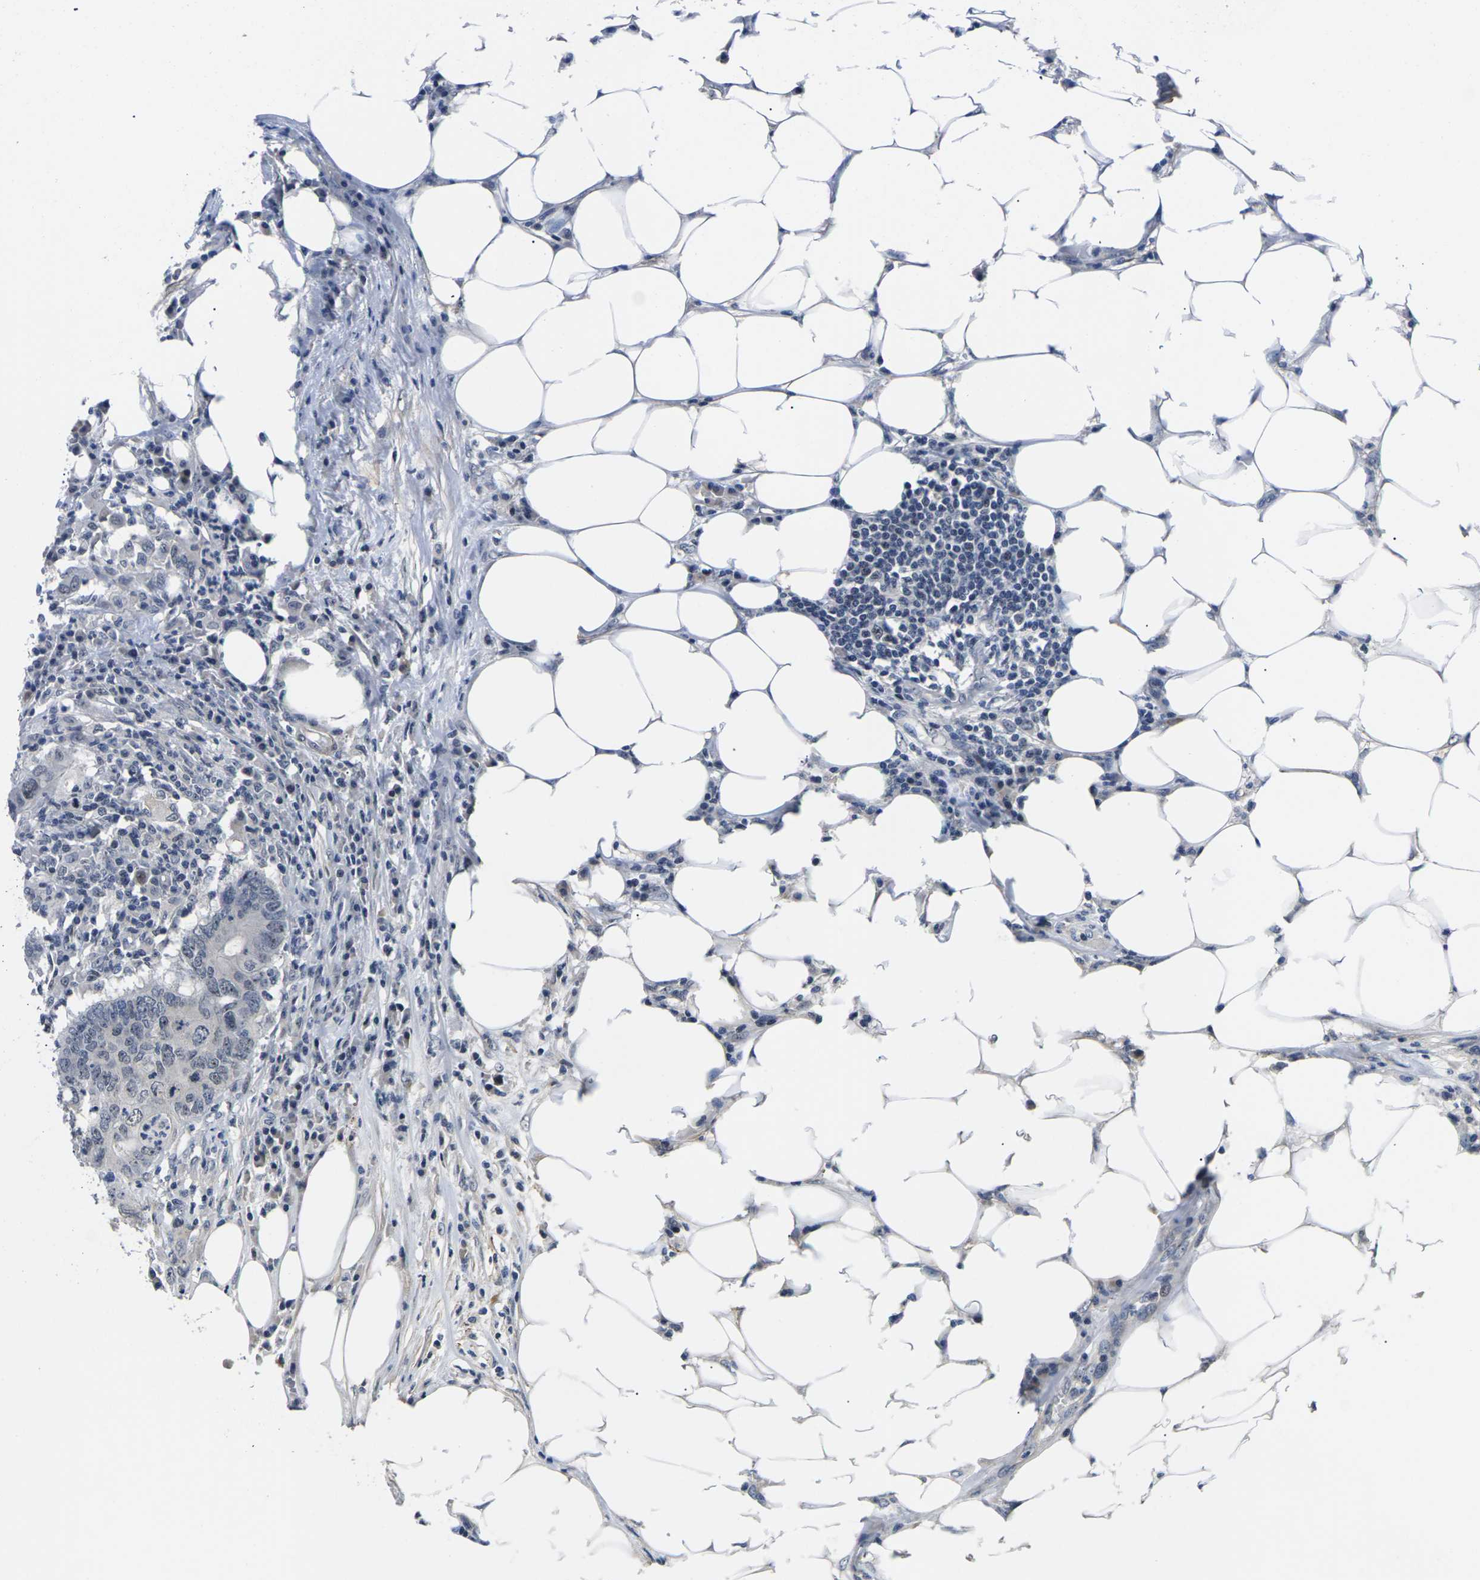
{"staining": {"intensity": "negative", "quantity": "none", "location": "none"}, "tissue": "colorectal cancer", "cell_type": "Tumor cells", "image_type": "cancer", "snomed": [{"axis": "morphology", "description": "Adenocarcinoma, NOS"}, {"axis": "topography", "description": "Colon"}], "caption": "High magnification brightfield microscopy of colorectal cancer (adenocarcinoma) stained with DAB (brown) and counterstained with hematoxylin (blue): tumor cells show no significant expression. The staining is performed using DAB (3,3'-diaminobenzidine) brown chromogen with nuclei counter-stained in using hematoxylin.", "gene": "ST6GAL2", "patient": {"sex": "male", "age": 71}}